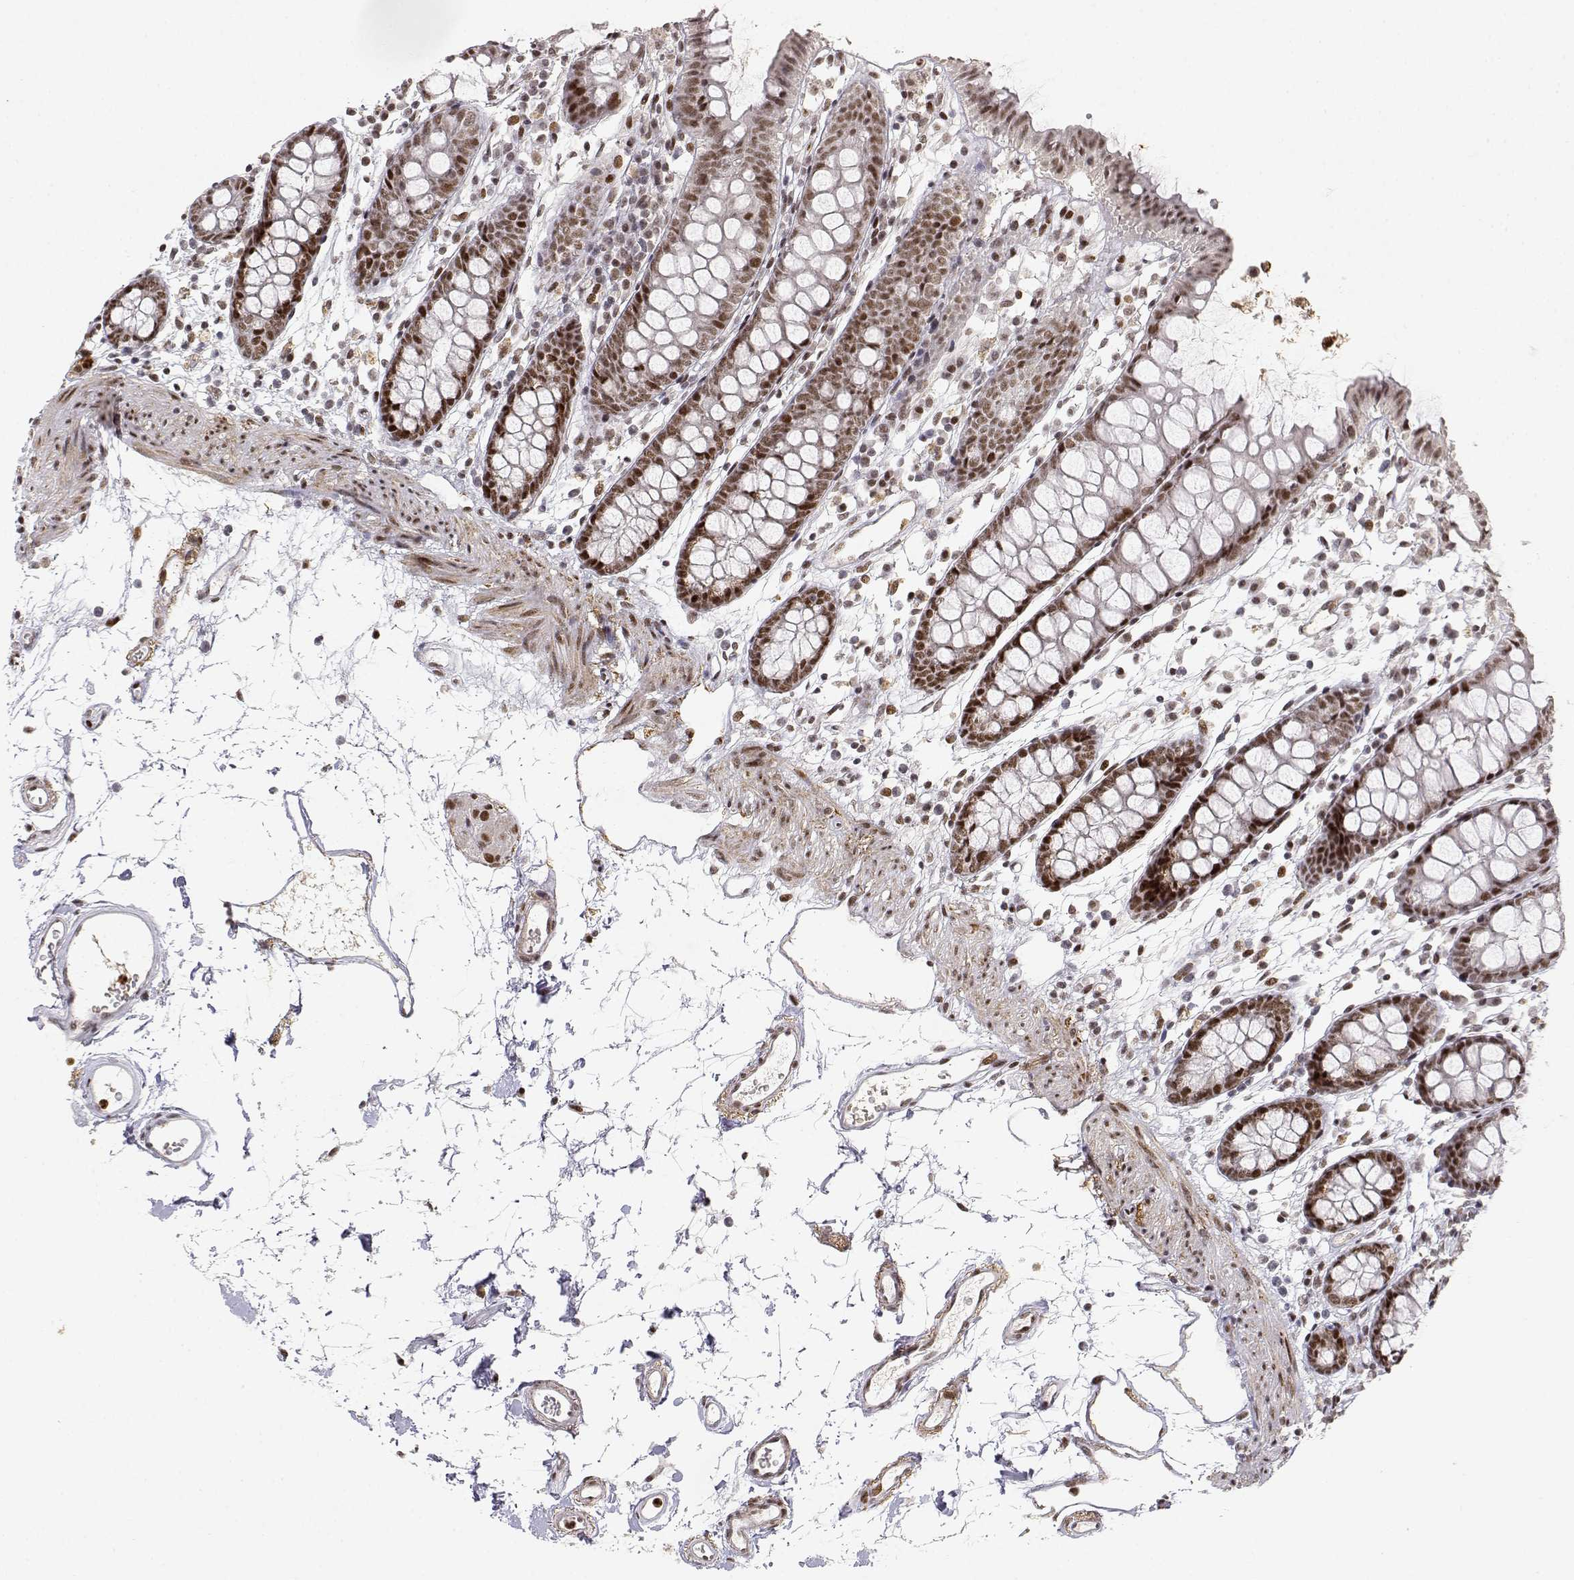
{"staining": {"intensity": "moderate", "quantity": ">75%", "location": "nuclear"}, "tissue": "colon", "cell_type": "Endothelial cells", "image_type": "normal", "snomed": [{"axis": "morphology", "description": "Normal tissue, NOS"}, {"axis": "topography", "description": "Colon"}], "caption": "Immunohistochemistry (DAB (3,3'-diaminobenzidine)) staining of normal human colon reveals moderate nuclear protein positivity in approximately >75% of endothelial cells.", "gene": "RSF1", "patient": {"sex": "female", "age": 84}}